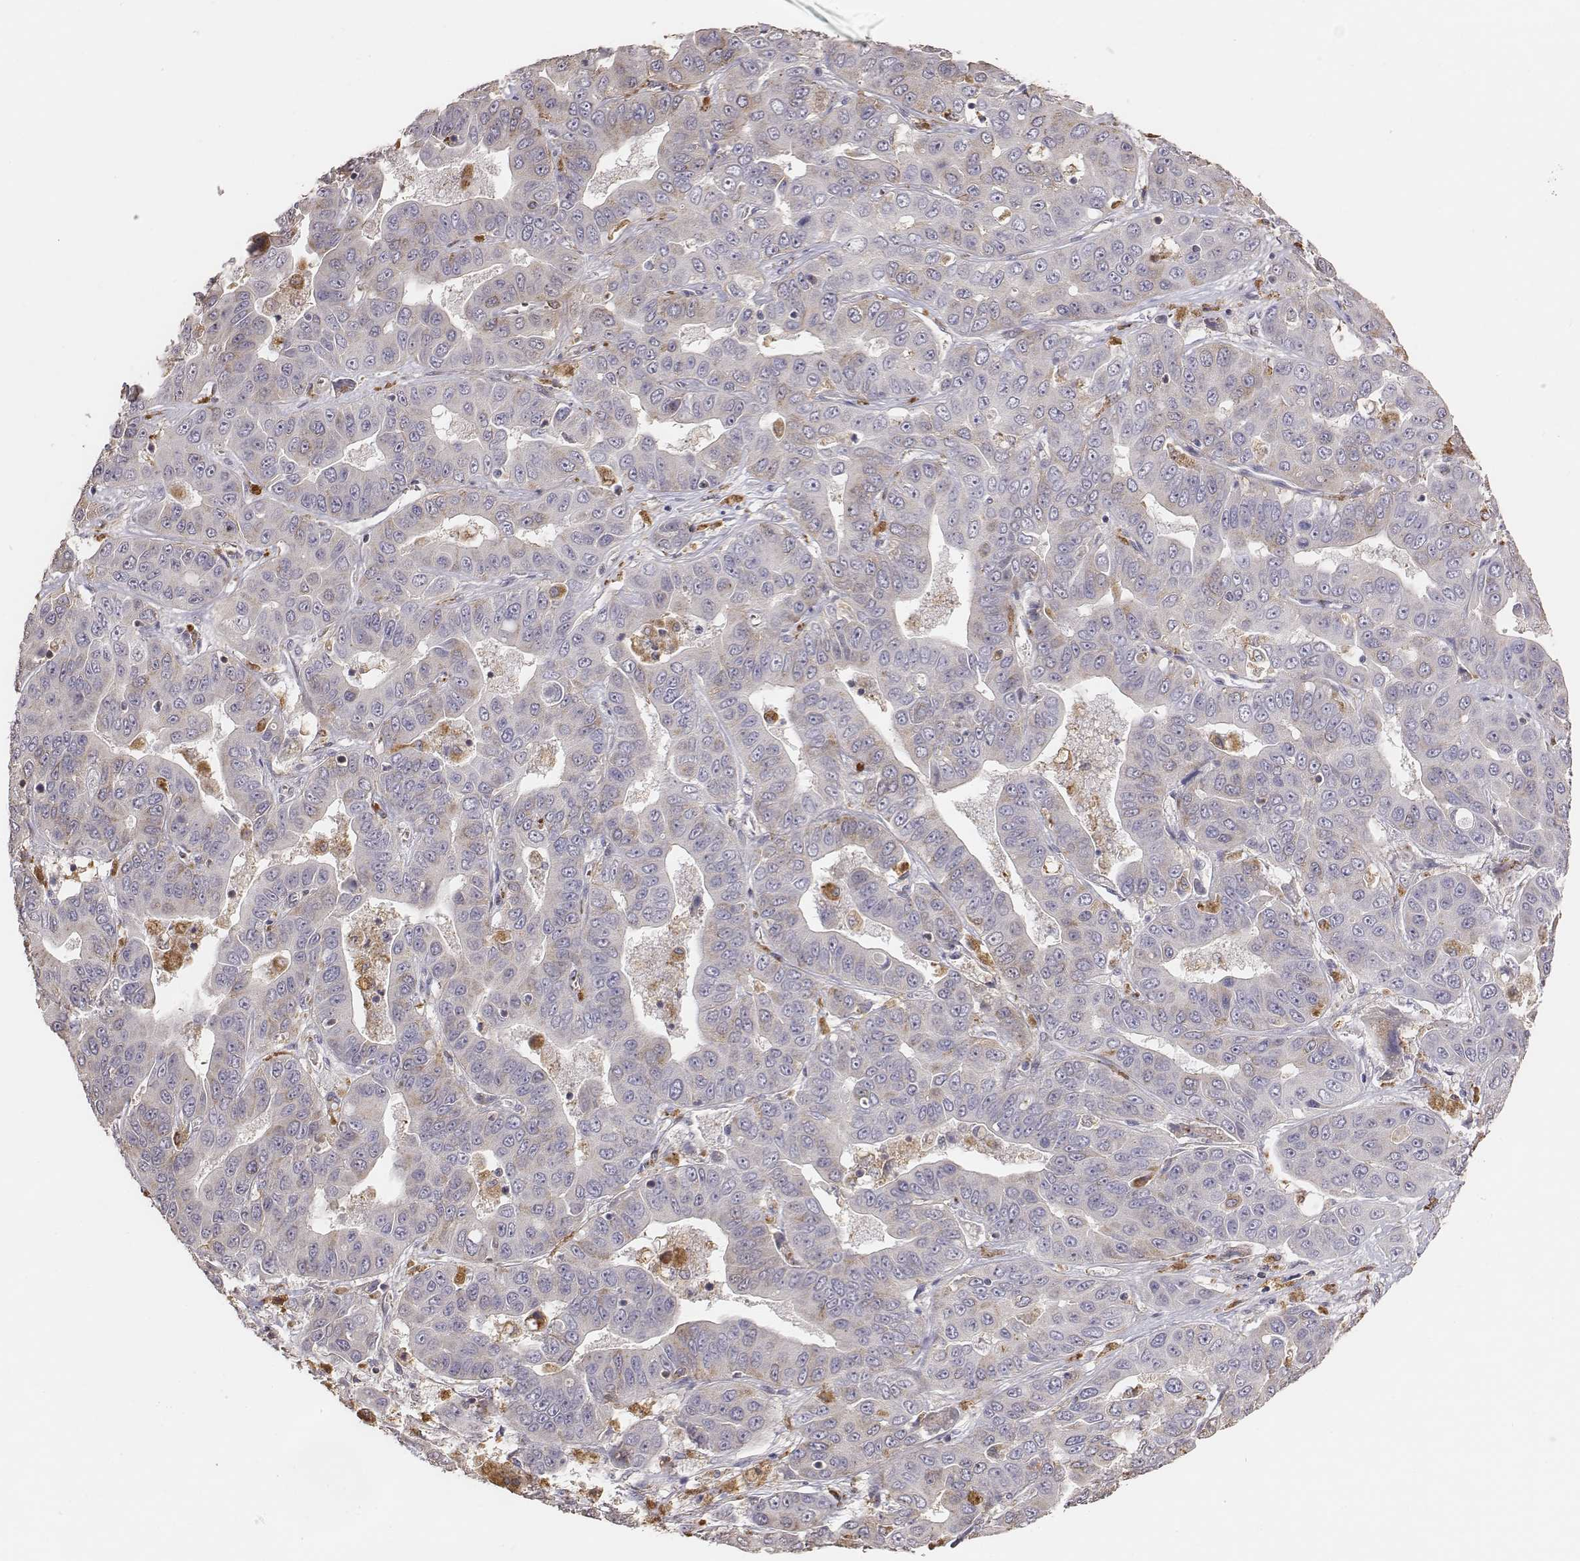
{"staining": {"intensity": "weak", "quantity": "<25%", "location": "cytoplasmic/membranous"}, "tissue": "liver cancer", "cell_type": "Tumor cells", "image_type": "cancer", "snomed": [{"axis": "morphology", "description": "Cholangiocarcinoma"}, {"axis": "topography", "description": "Liver"}], "caption": "This micrograph is of liver cancer stained with immunohistochemistry to label a protein in brown with the nuclei are counter-stained blue. There is no expression in tumor cells. (DAB immunohistochemistry (IHC) visualized using brightfield microscopy, high magnification).", "gene": "AP1B1", "patient": {"sex": "female", "age": 52}}